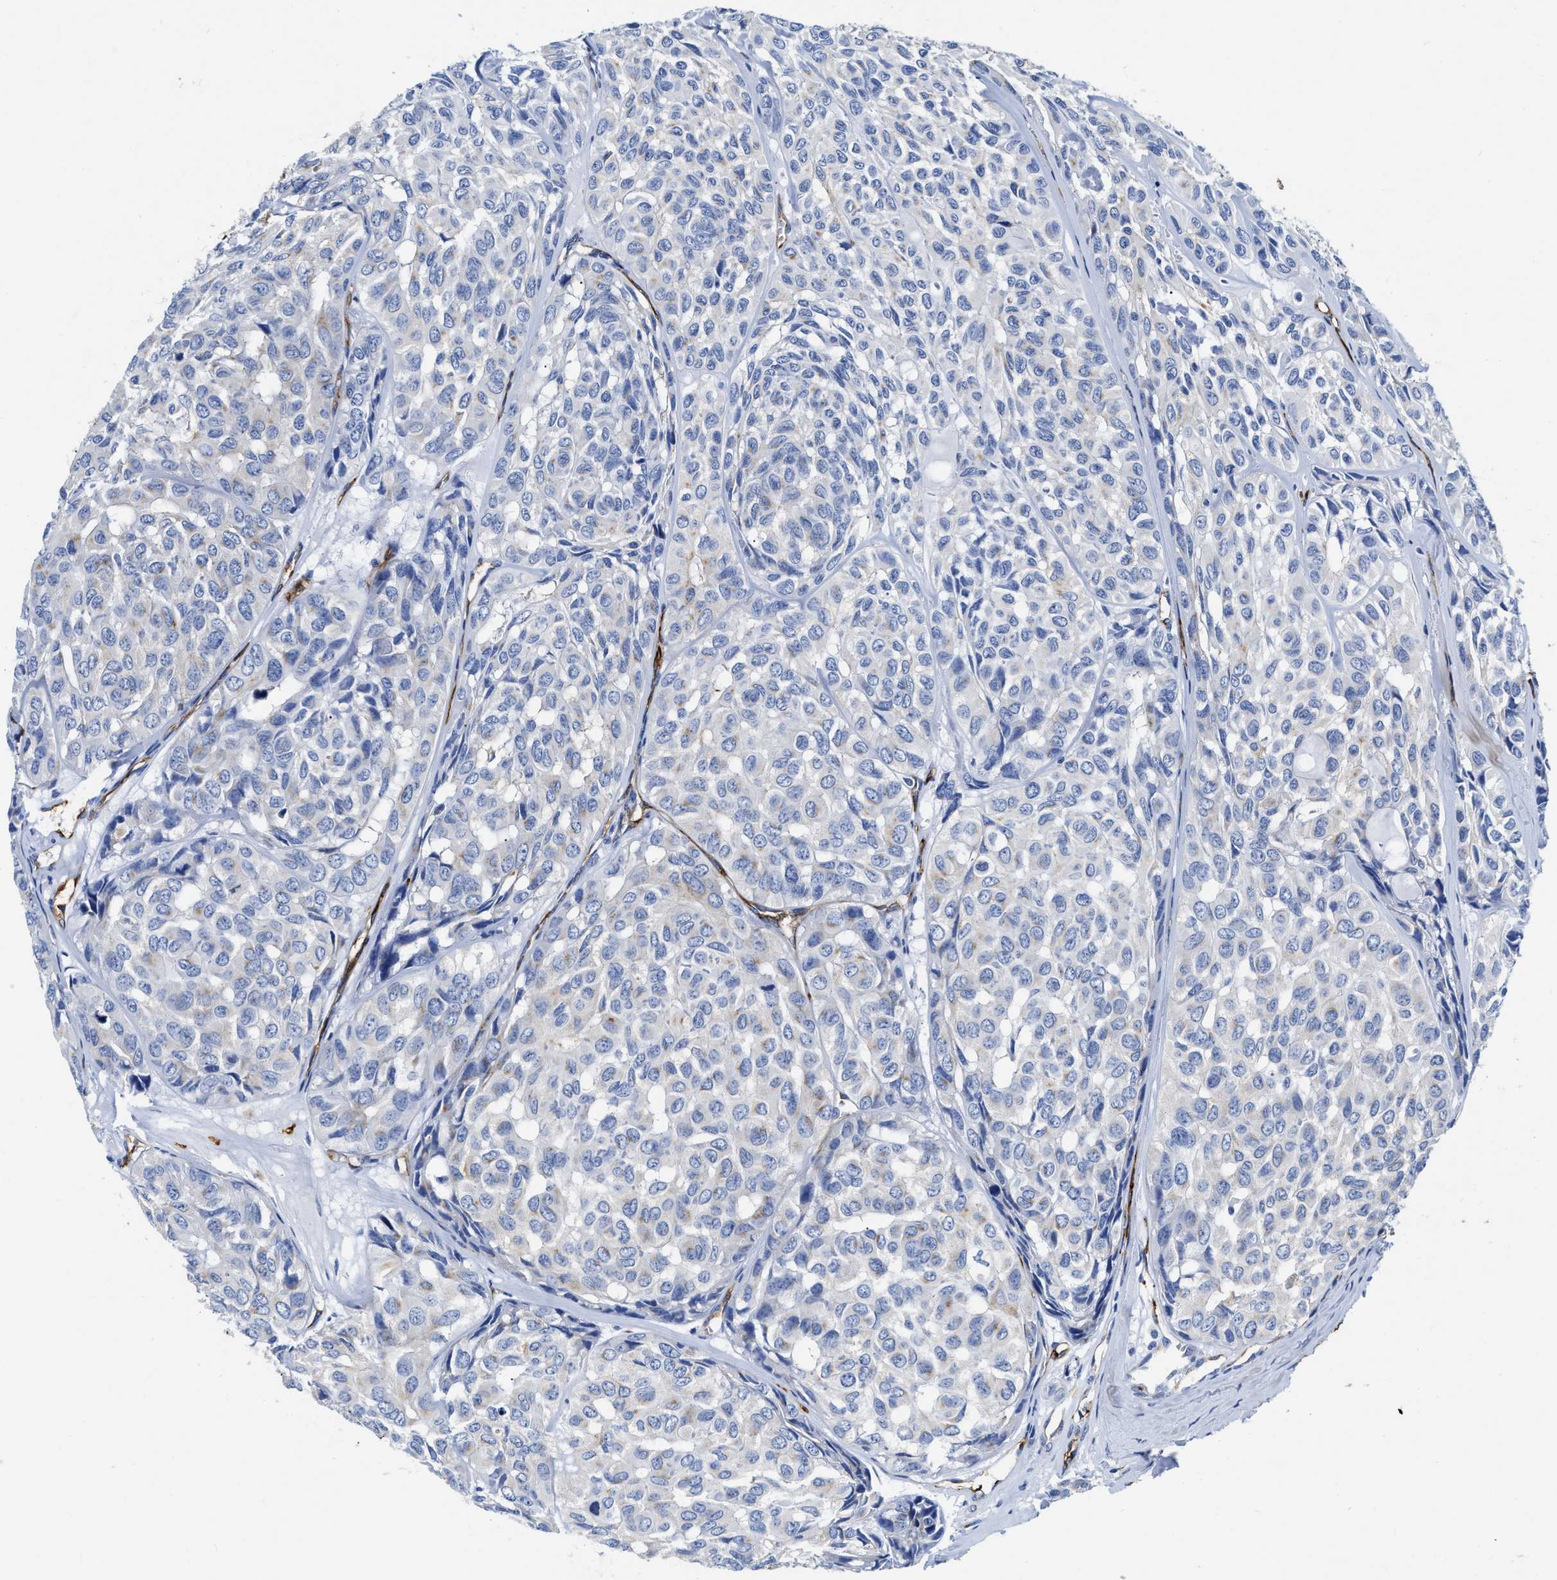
{"staining": {"intensity": "negative", "quantity": "none", "location": "none"}, "tissue": "head and neck cancer", "cell_type": "Tumor cells", "image_type": "cancer", "snomed": [{"axis": "morphology", "description": "Adenocarcinoma, NOS"}, {"axis": "topography", "description": "Salivary gland, NOS"}, {"axis": "topography", "description": "Head-Neck"}], "caption": "Tumor cells are negative for protein expression in human adenocarcinoma (head and neck). (DAB (3,3'-diaminobenzidine) immunohistochemistry (IHC) visualized using brightfield microscopy, high magnification).", "gene": "TVP23B", "patient": {"sex": "female", "age": 76}}